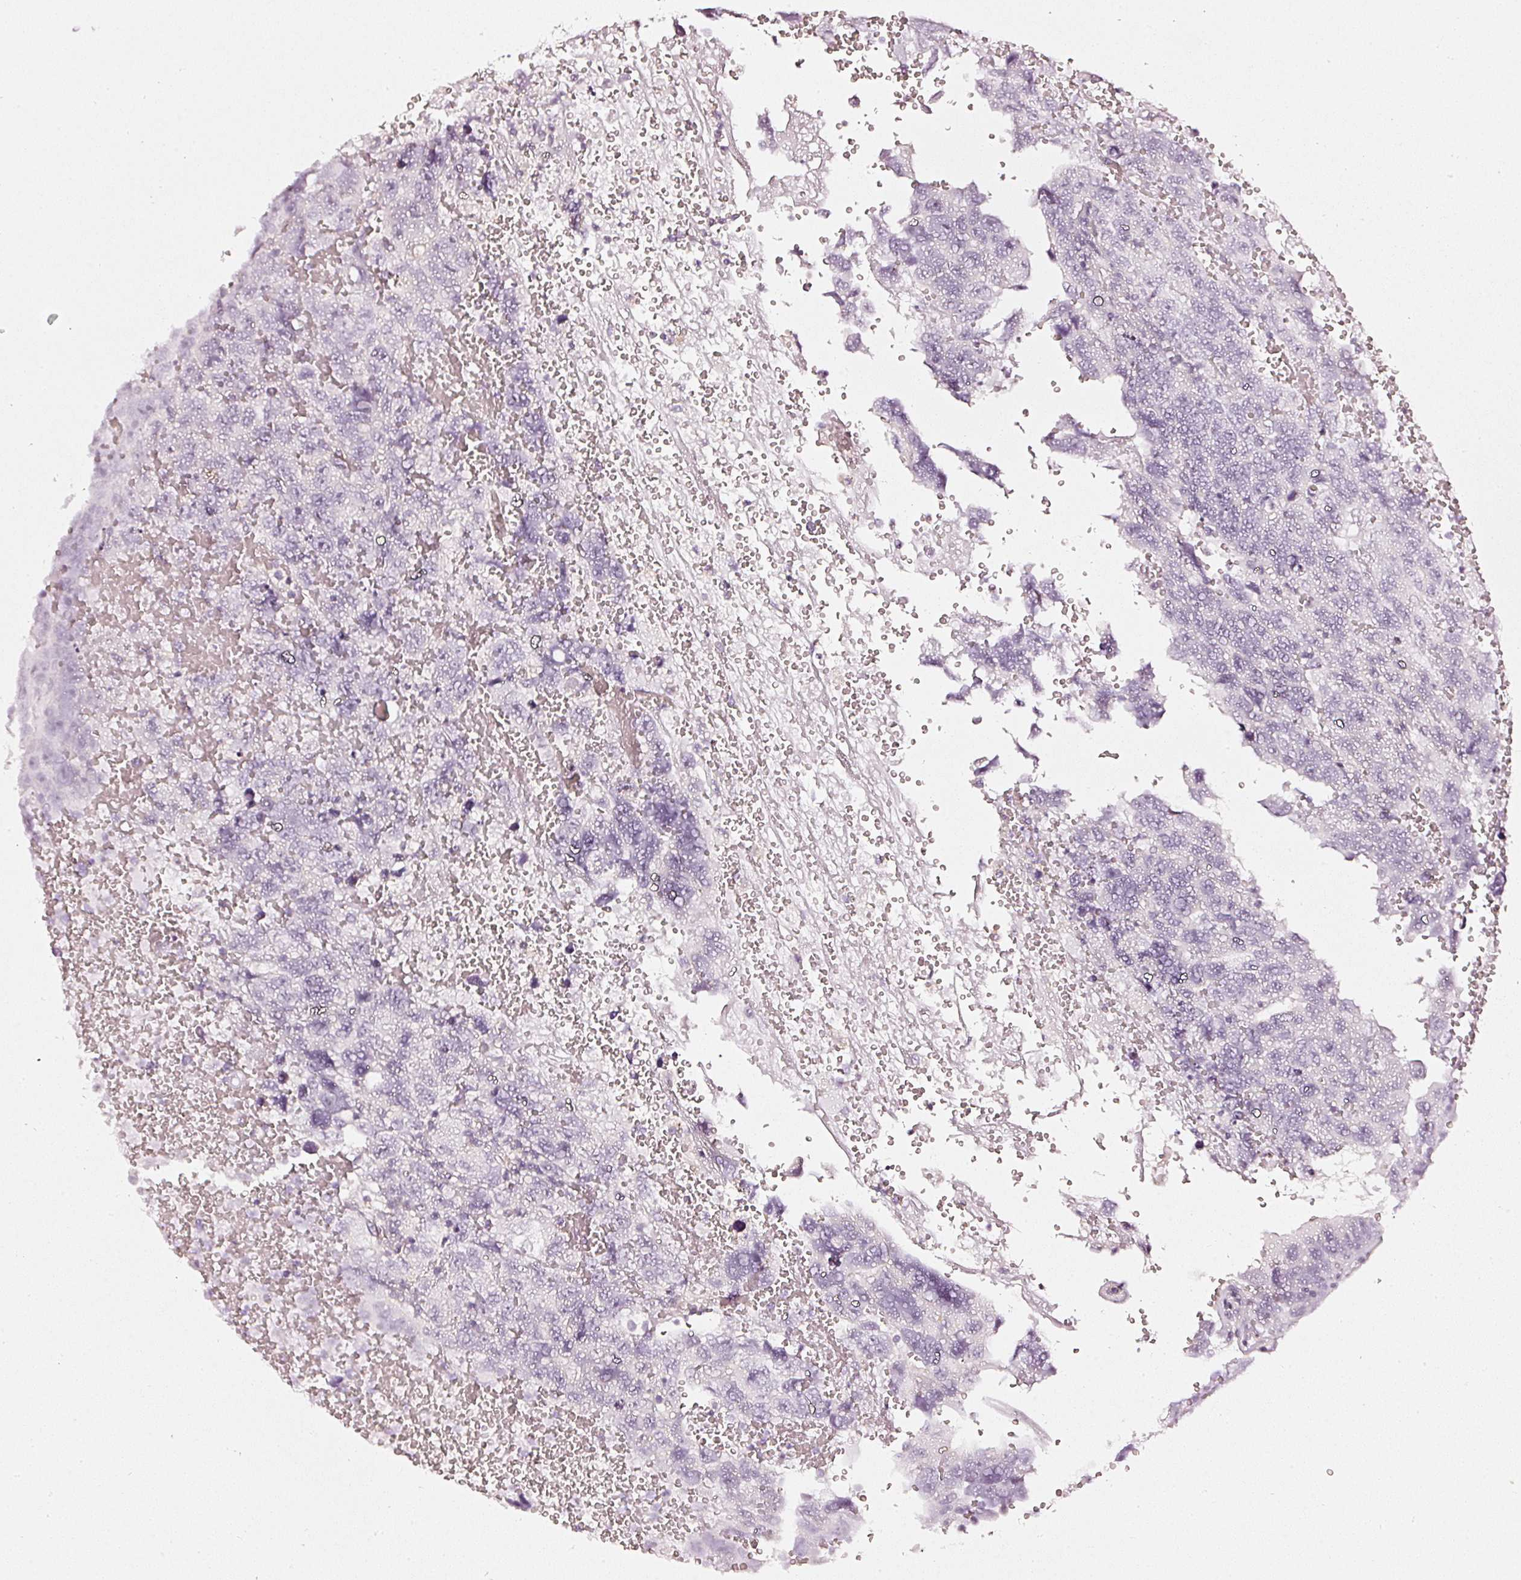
{"staining": {"intensity": "negative", "quantity": "none", "location": "none"}, "tissue": "testis cancer", "cell_type": "Tumor cells", "image_type": "cancer", "snomed": [{"axis": "morphology", "description": "Carcinoma, Embryonal, NOS"}, {"axis": "topography", "description": "Testis"}], "caption": "Immunohistochemistry (IHC) histopathology image of testis cancer stained for a protein (brown), which demonstrates no positivity in tumor cells.", "gene": "CNP", "patient": {"sex": "male", "age": 45}}